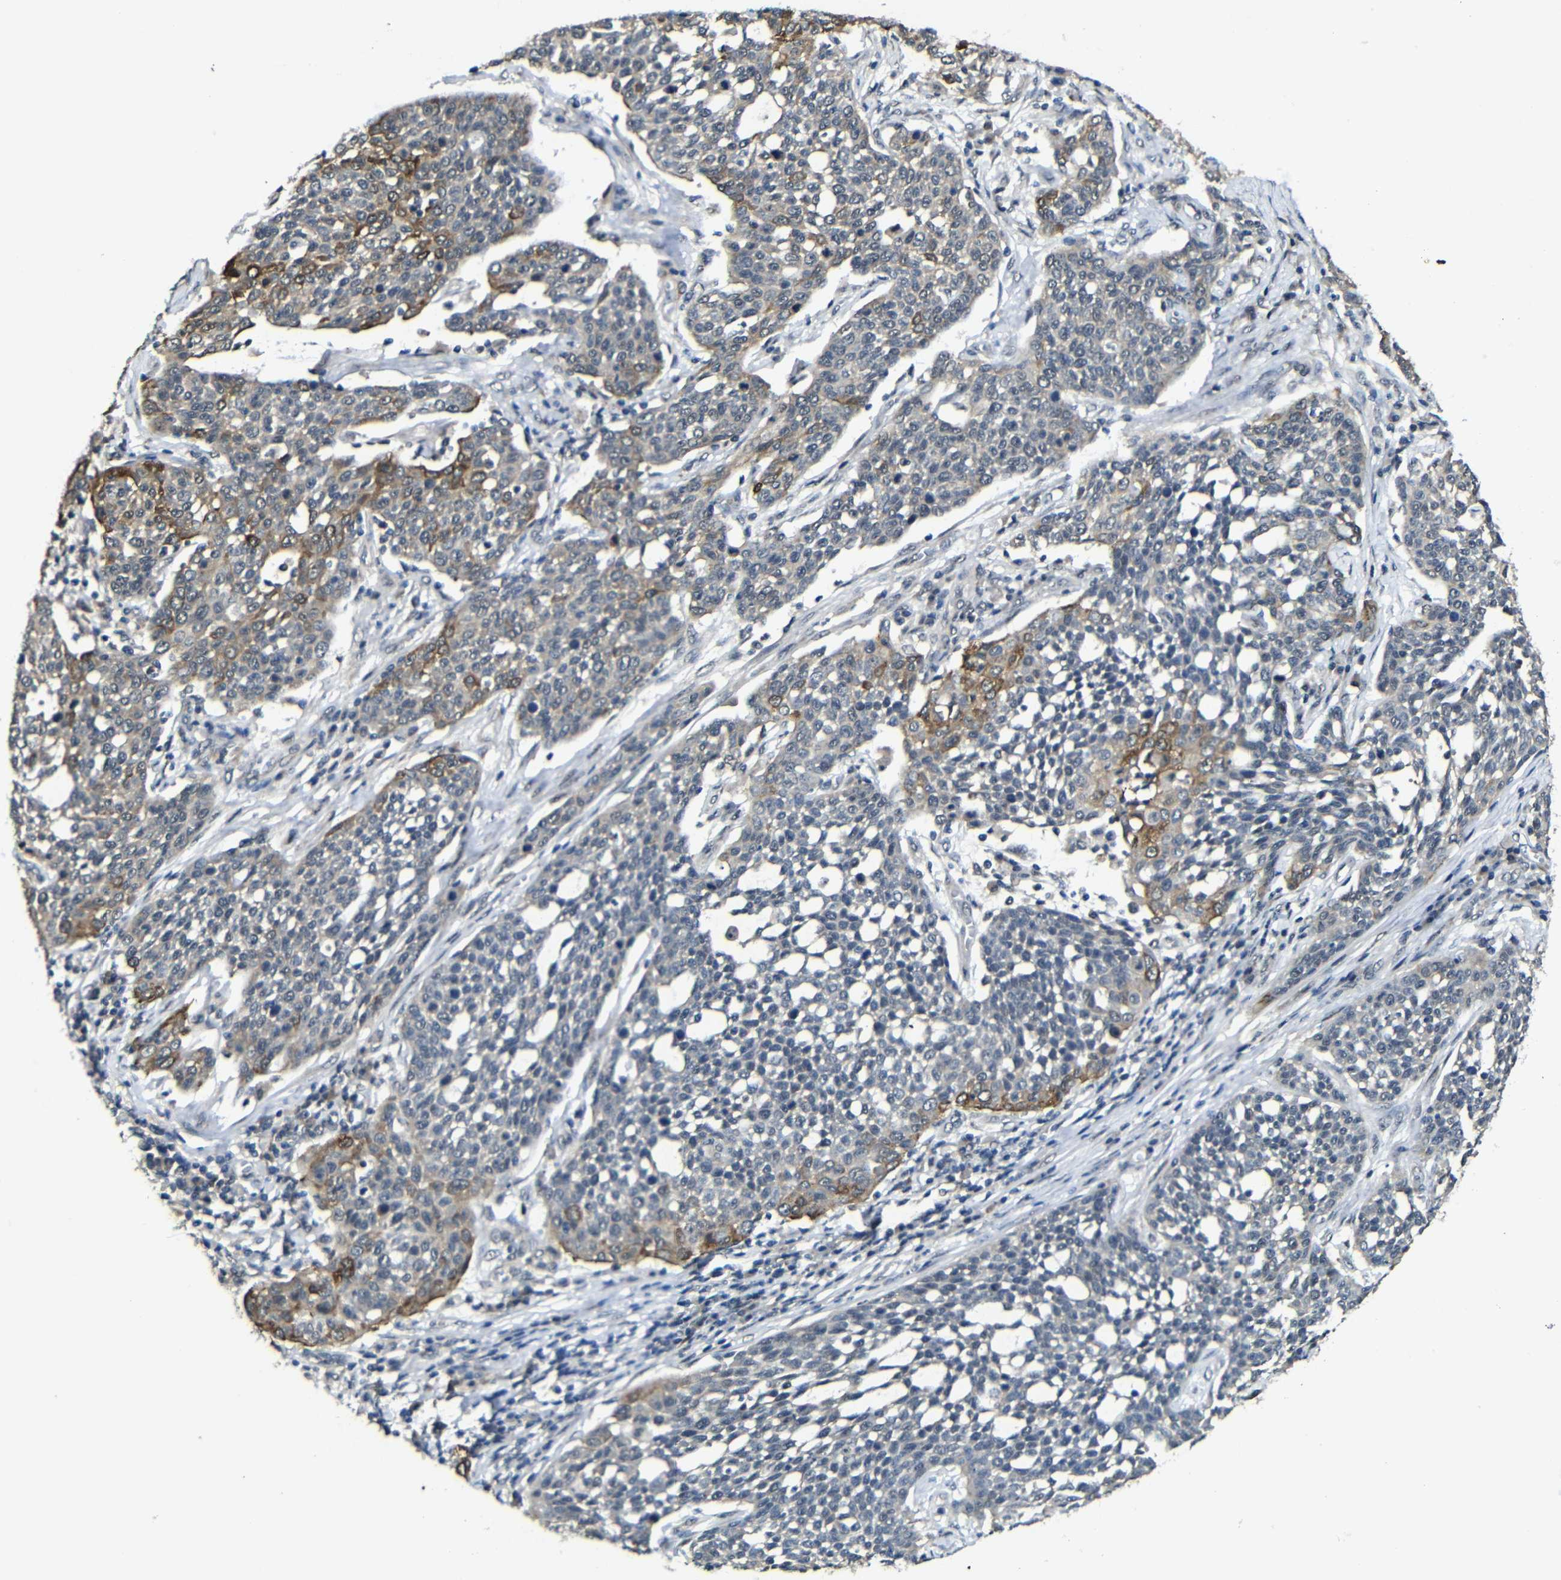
{"staining": {"intensity": "moderate", "quantity": "<25%", "location": "cytoplasmic/membranous"}, "tissue": "cervical cancer", "cell_type": "Tumor cells", "image_type": "cancer", "snomed": [{"axis": "morphology", "description": "Squamous cell carcinoma, NOS"}, {"axis": "topography", "description": "Cervix"}], "caption": "A histopathology image showing moderate cytoplasmic/membranous staining in about <25% of tumor cells in cervical cancer (squamous cell carcinoma), as visualized by brown immunohistochemical staining.", "gene": "FAM172A", "patient": {"sex": "female", "age": 34}}